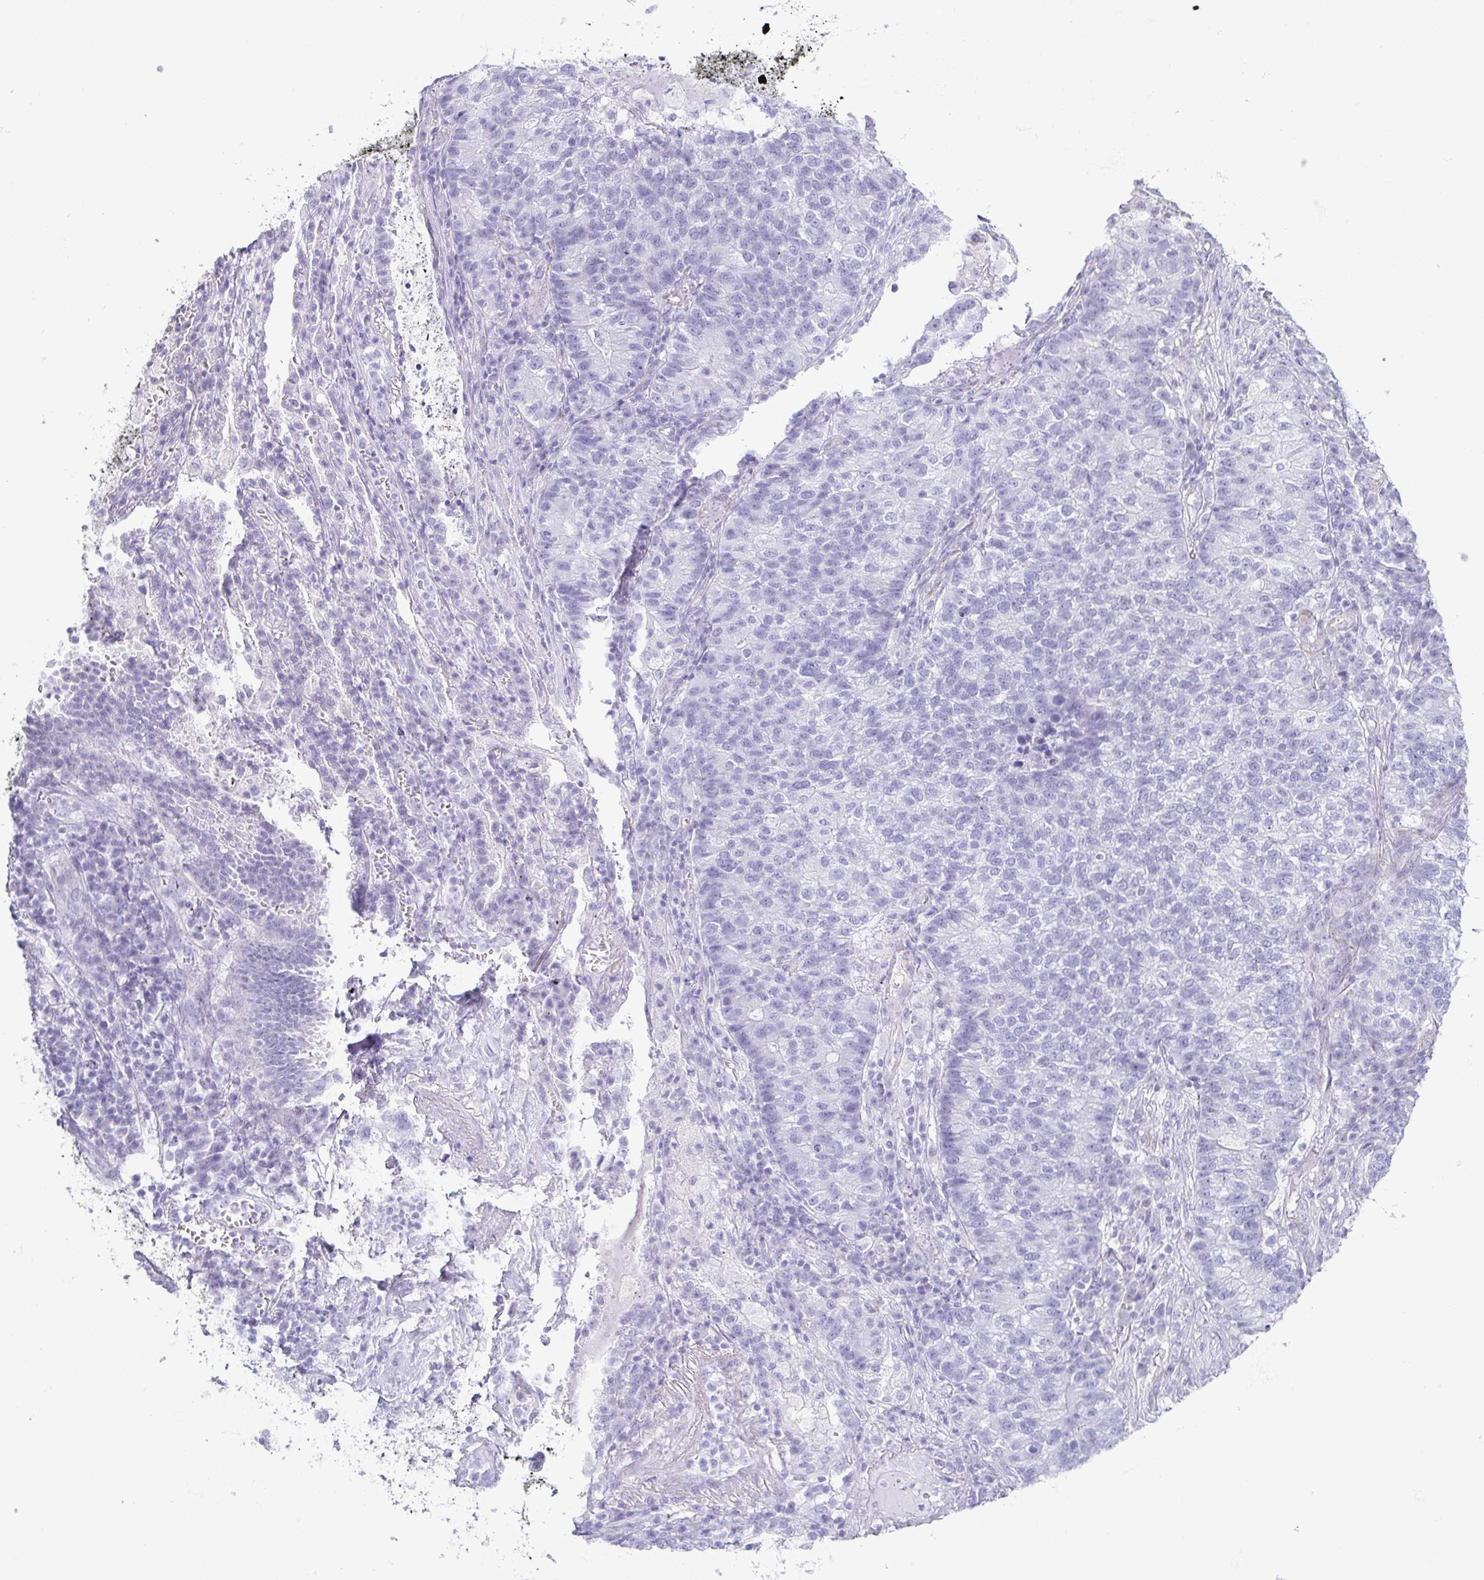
{"staining": {"intensity": "negative", "quantity": "none", "location": "none"}, "tissue": "lung cancer", "cell_type": "Tumor cells", "image_type": "cancer", "snomed": [{"axis": "morphology", "description": "Adenocarcinoma, NOS"}, {"axis": "topography", "description": "Lung"}], "caption": "Human lung cancer (adenocarcinoma) stained for a protein using IHC reveals no staining in tumor cells.", "gene": "PRR27", "patient": {"sex": "male", "age": 57}}